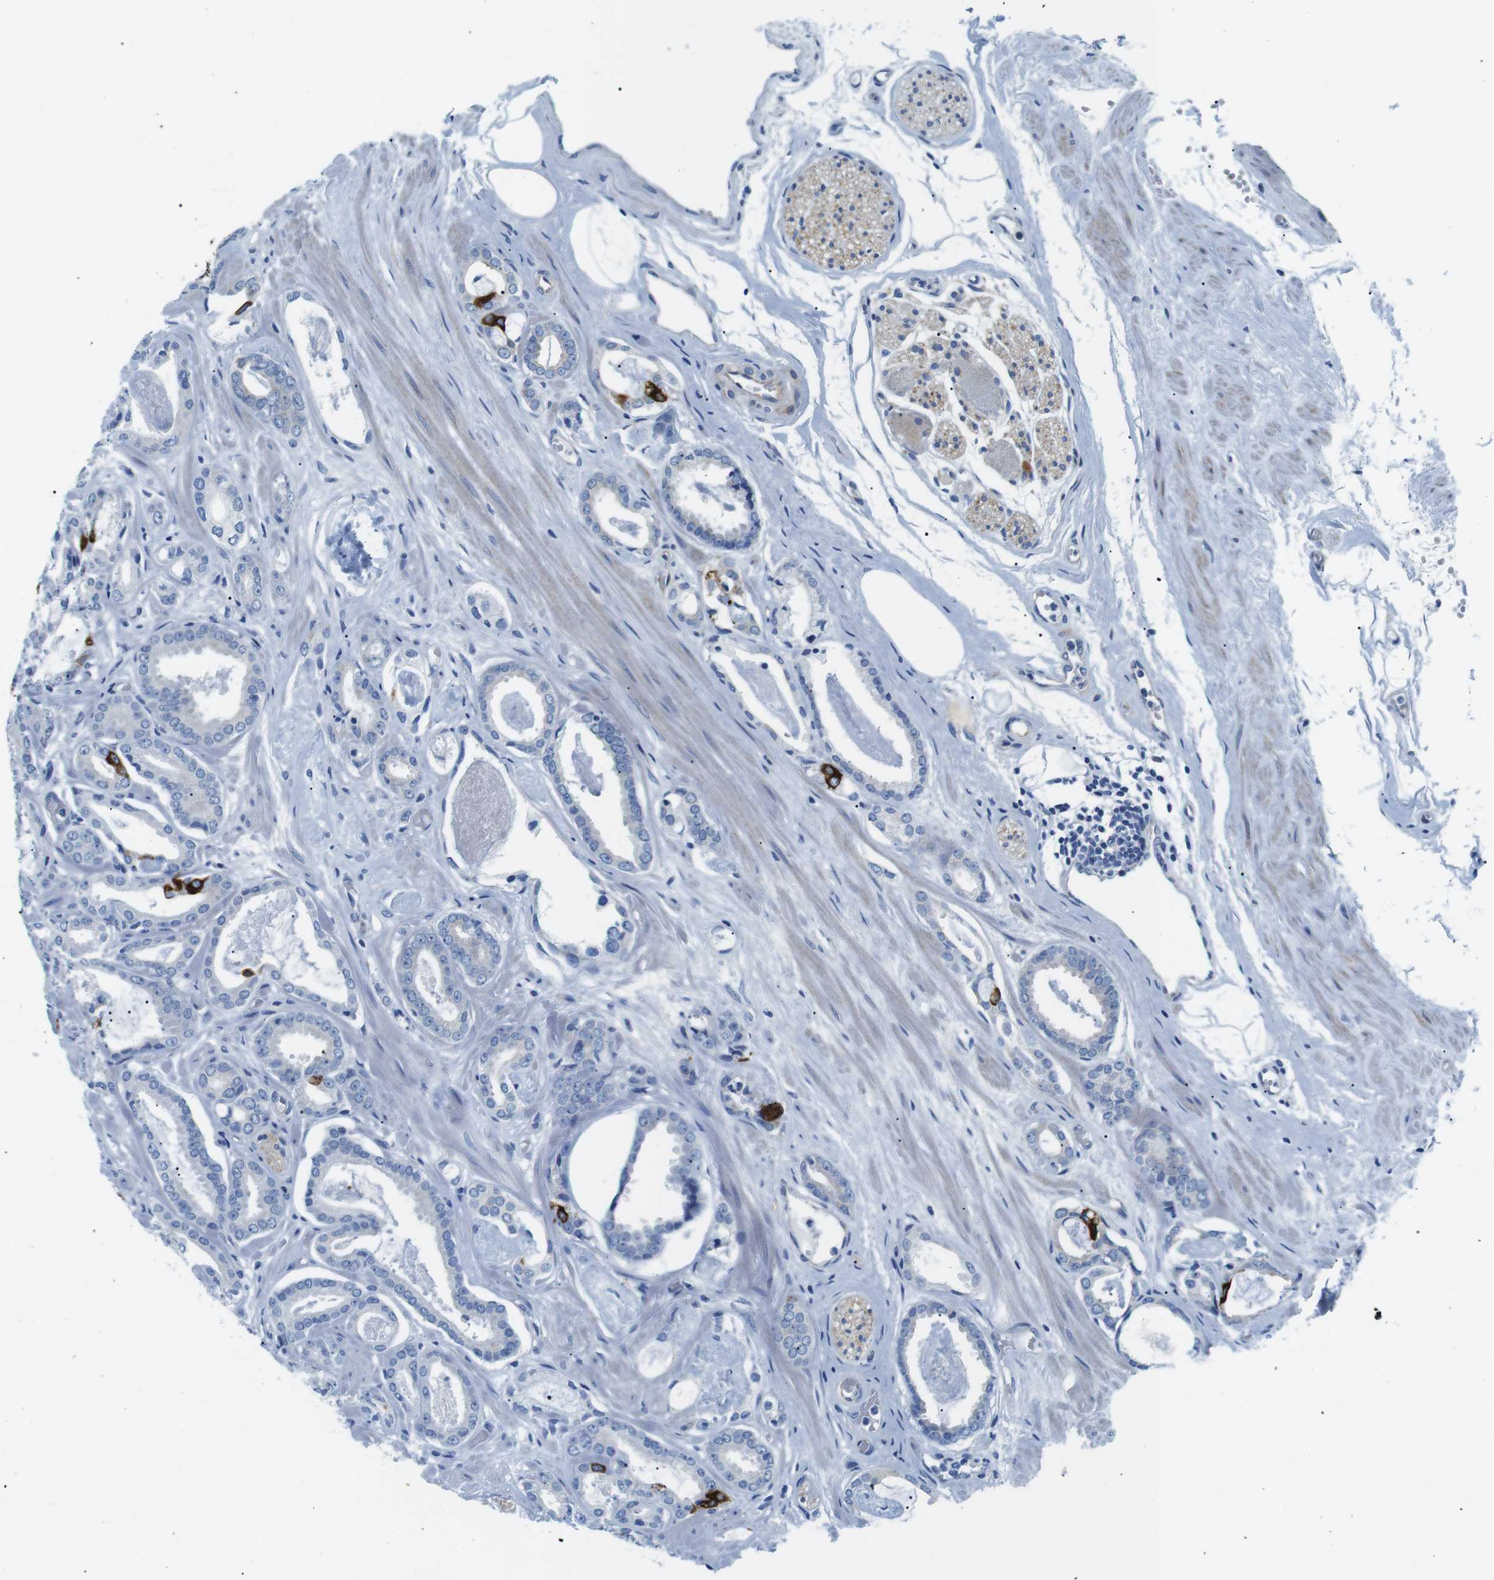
{"staining": {"intensity": "strong", "quantity": "<25%", "location": "cytoplasmic/membranous"}, "tissue": "prostate cancer", "cell_type": "Tumor cells", "image_type": "cancer", "snomed": [{"axis": "morphology", "description": "Adenocarcinoma, Low grade"}, {"axis": "topography", "description": "Prostate"}], "caption": "Human prostate cancer stained with a protein marker reveals strong staining in tumor cells.", "gene": "MUC2", "patient": {"sex": "male", "age": 53}}